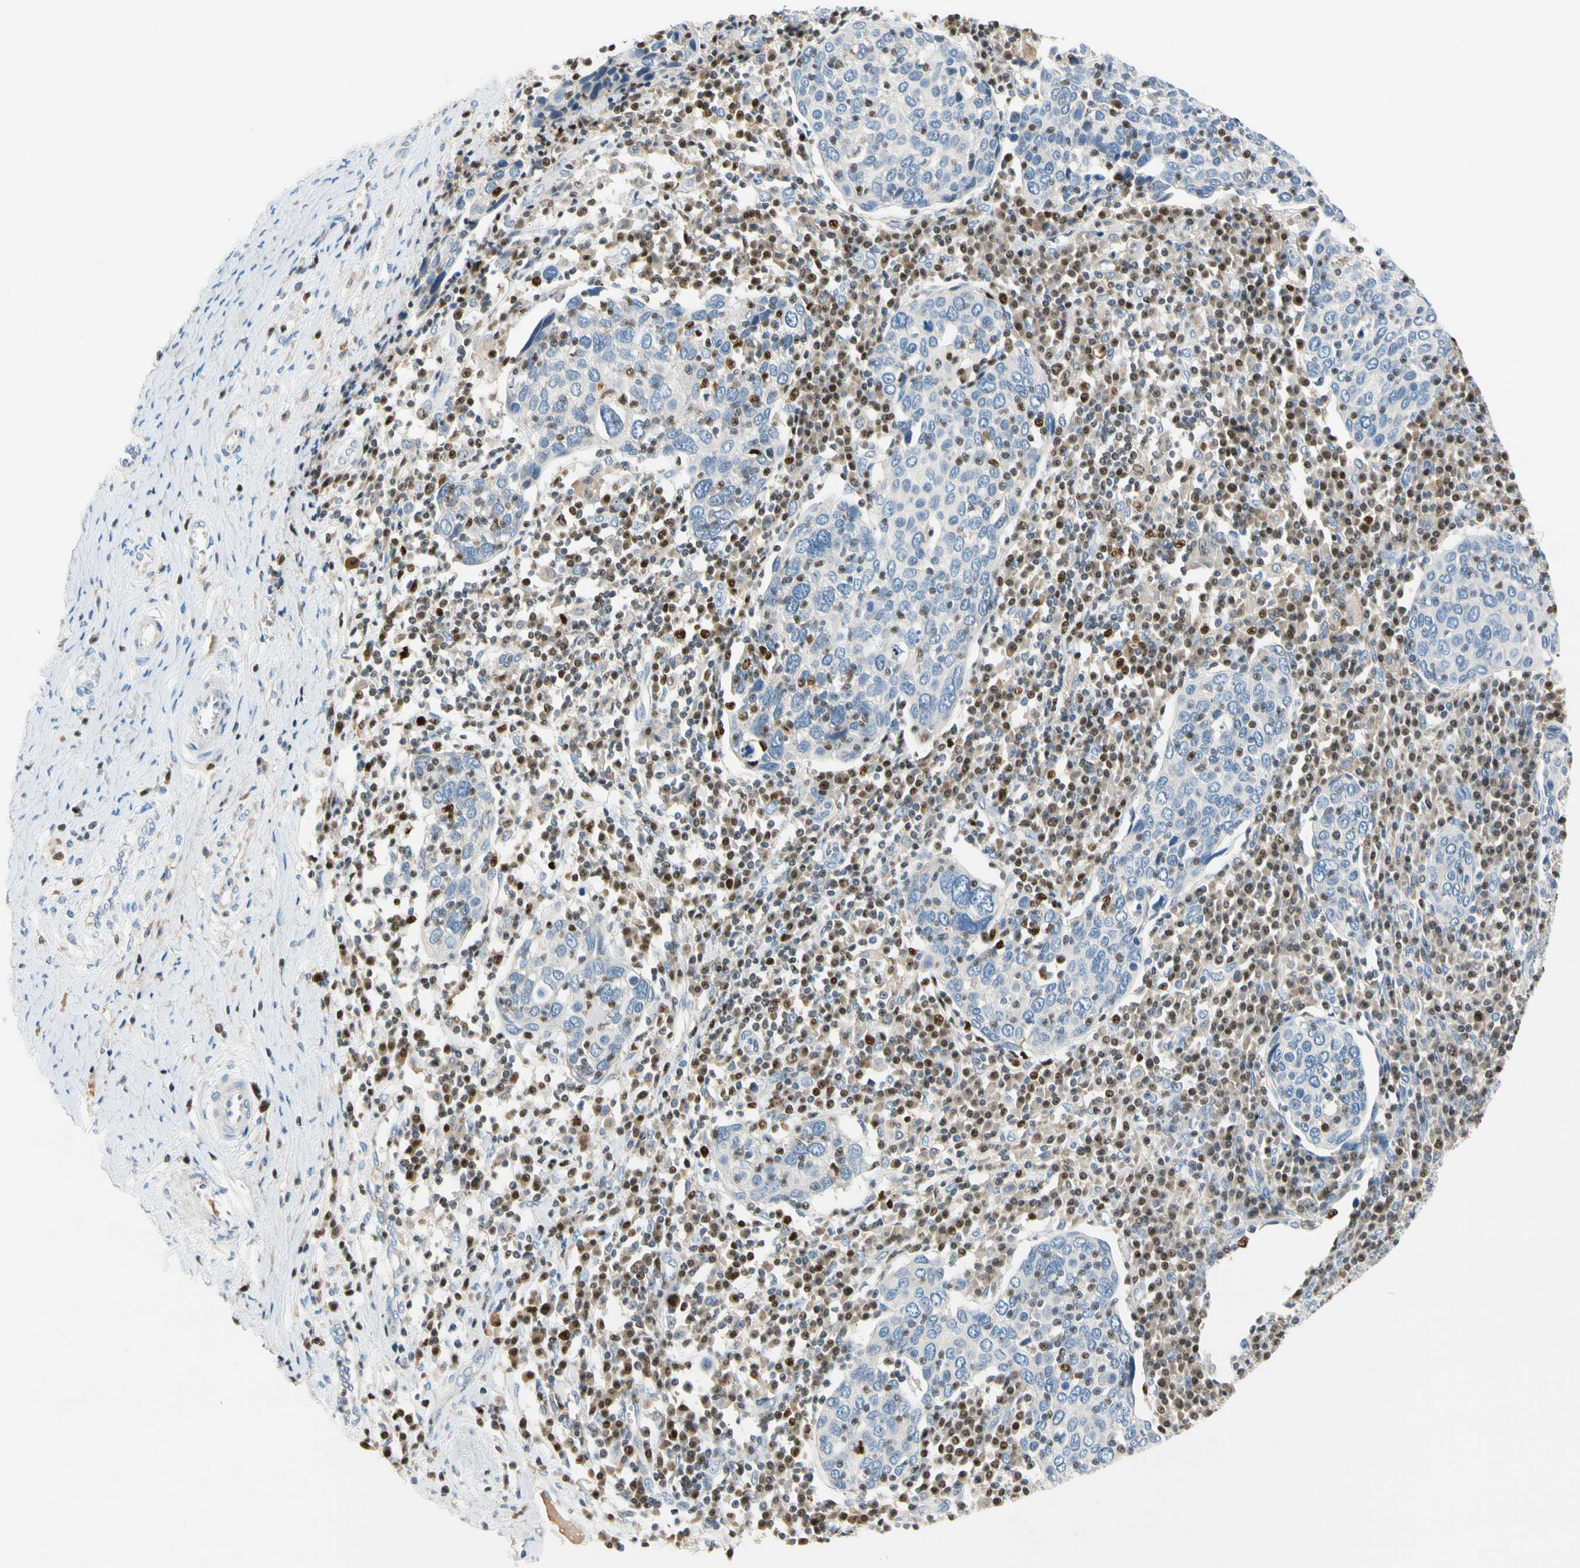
{"staining": {"intensity": "negative", "quantity": "none", "location": "none"}, "tissue": "cervical cancer", "cell_type": "Tumor cells", "image_type": "cancer", "snomed": [{"axis": "morphology", "description": "Squamous cell carcinoma, NOS"}, {"axis": "topography", "description": "Cervix"}], "caption": "Squamous cell carcinoma (cervical) was stained to show a protein in brown. There is no significant positivity in tumor cells.", "gene": "SP140", "patient": {"sex": "female", "age": 40}}